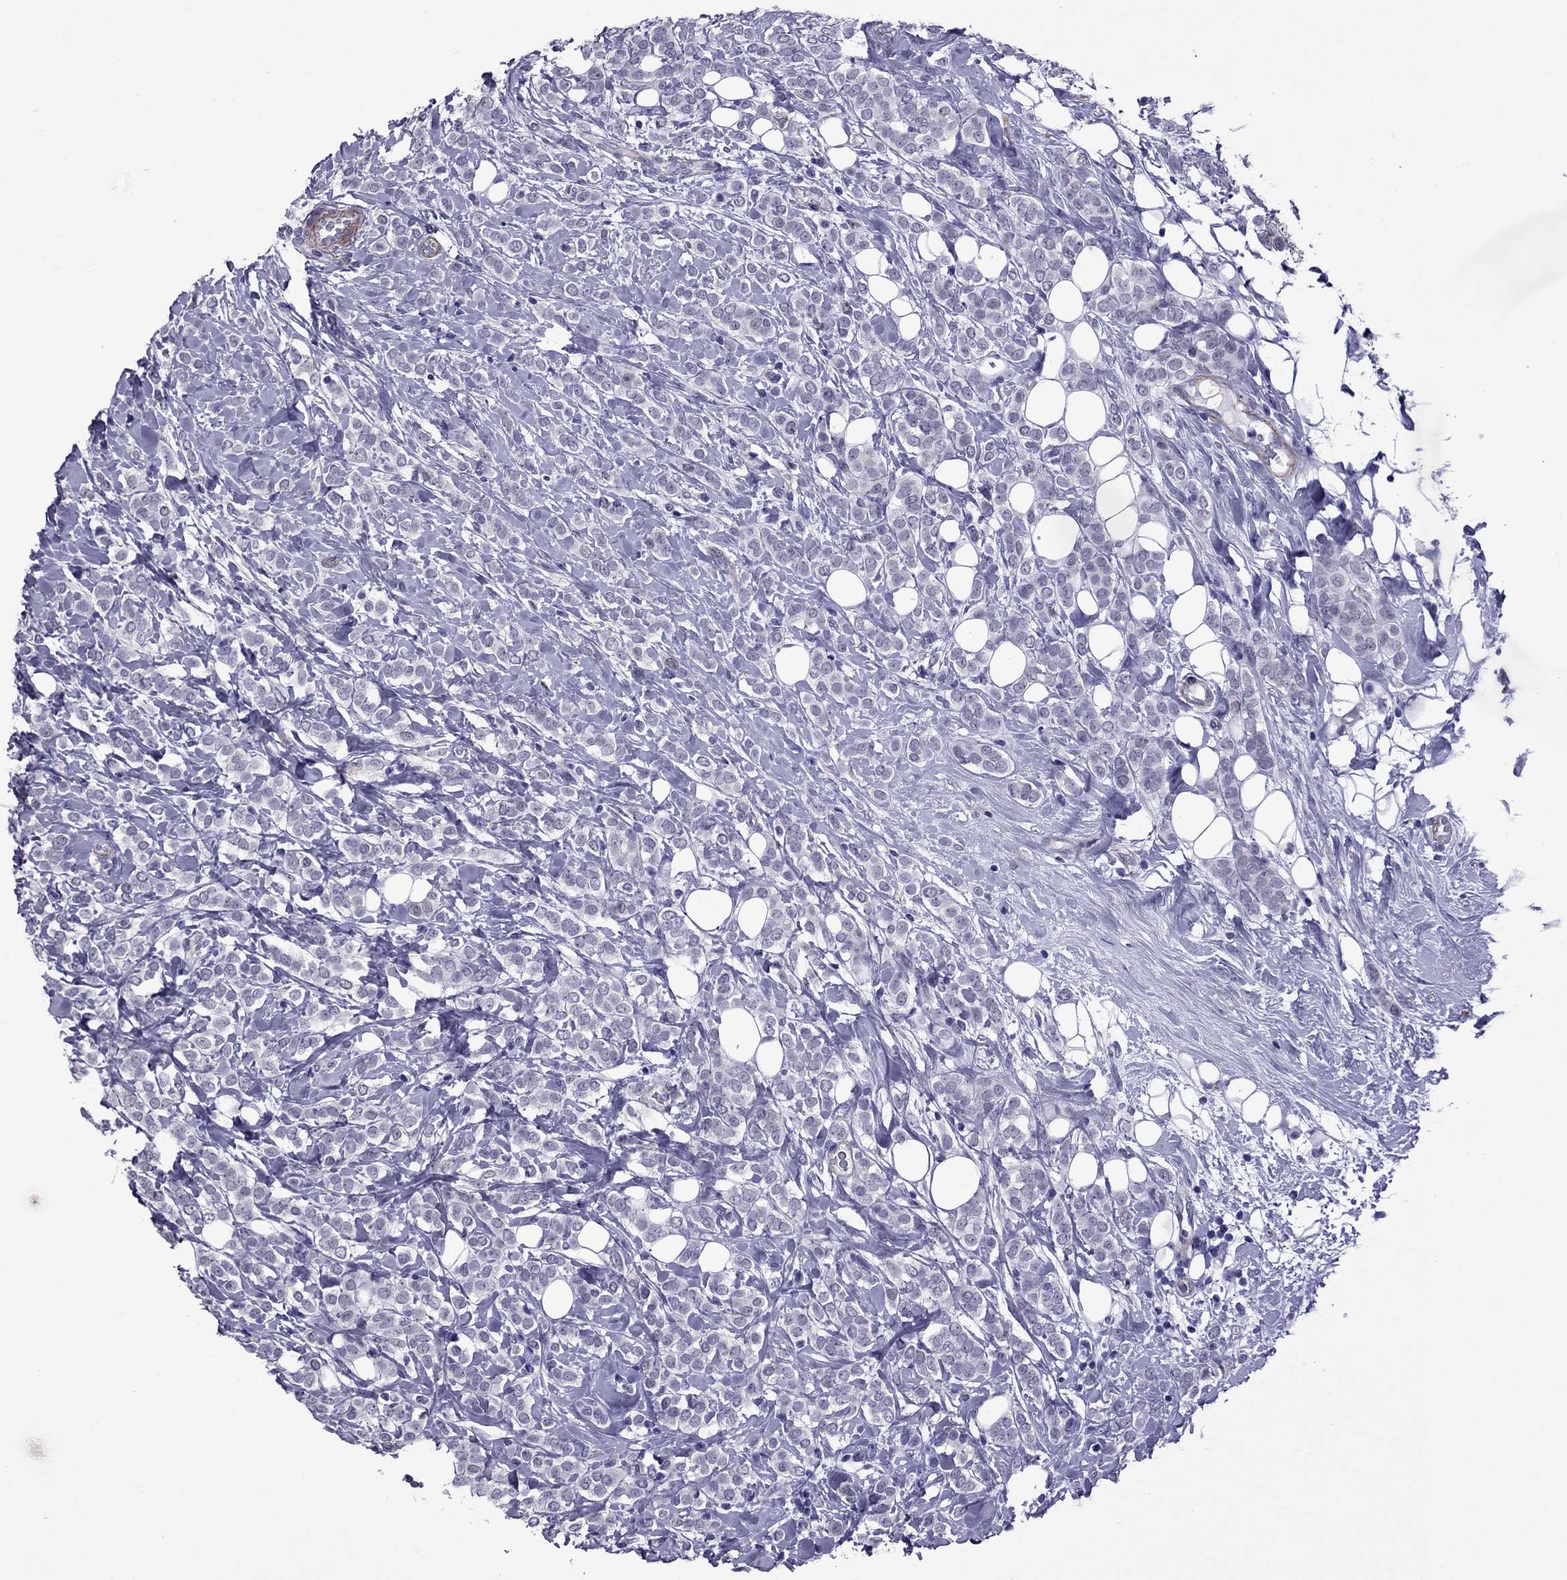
{"staining": {"intensity": "negative", "quantity": "none", "location": "none"}, "tissue": "breast cancer", "cell_type": "Tumor cells", "image_type": "cancer", "snomed": [{"axis": "morphology", "description": "Lobular carcinoma"}, {"axis": "topography", "description": "Breast"}], "caption": "Breast cancer stained for a protein using IHC shows no expression tumor cells.", "gene": "CHRNA5", "patient": {"sex": "female", "age": 49}}